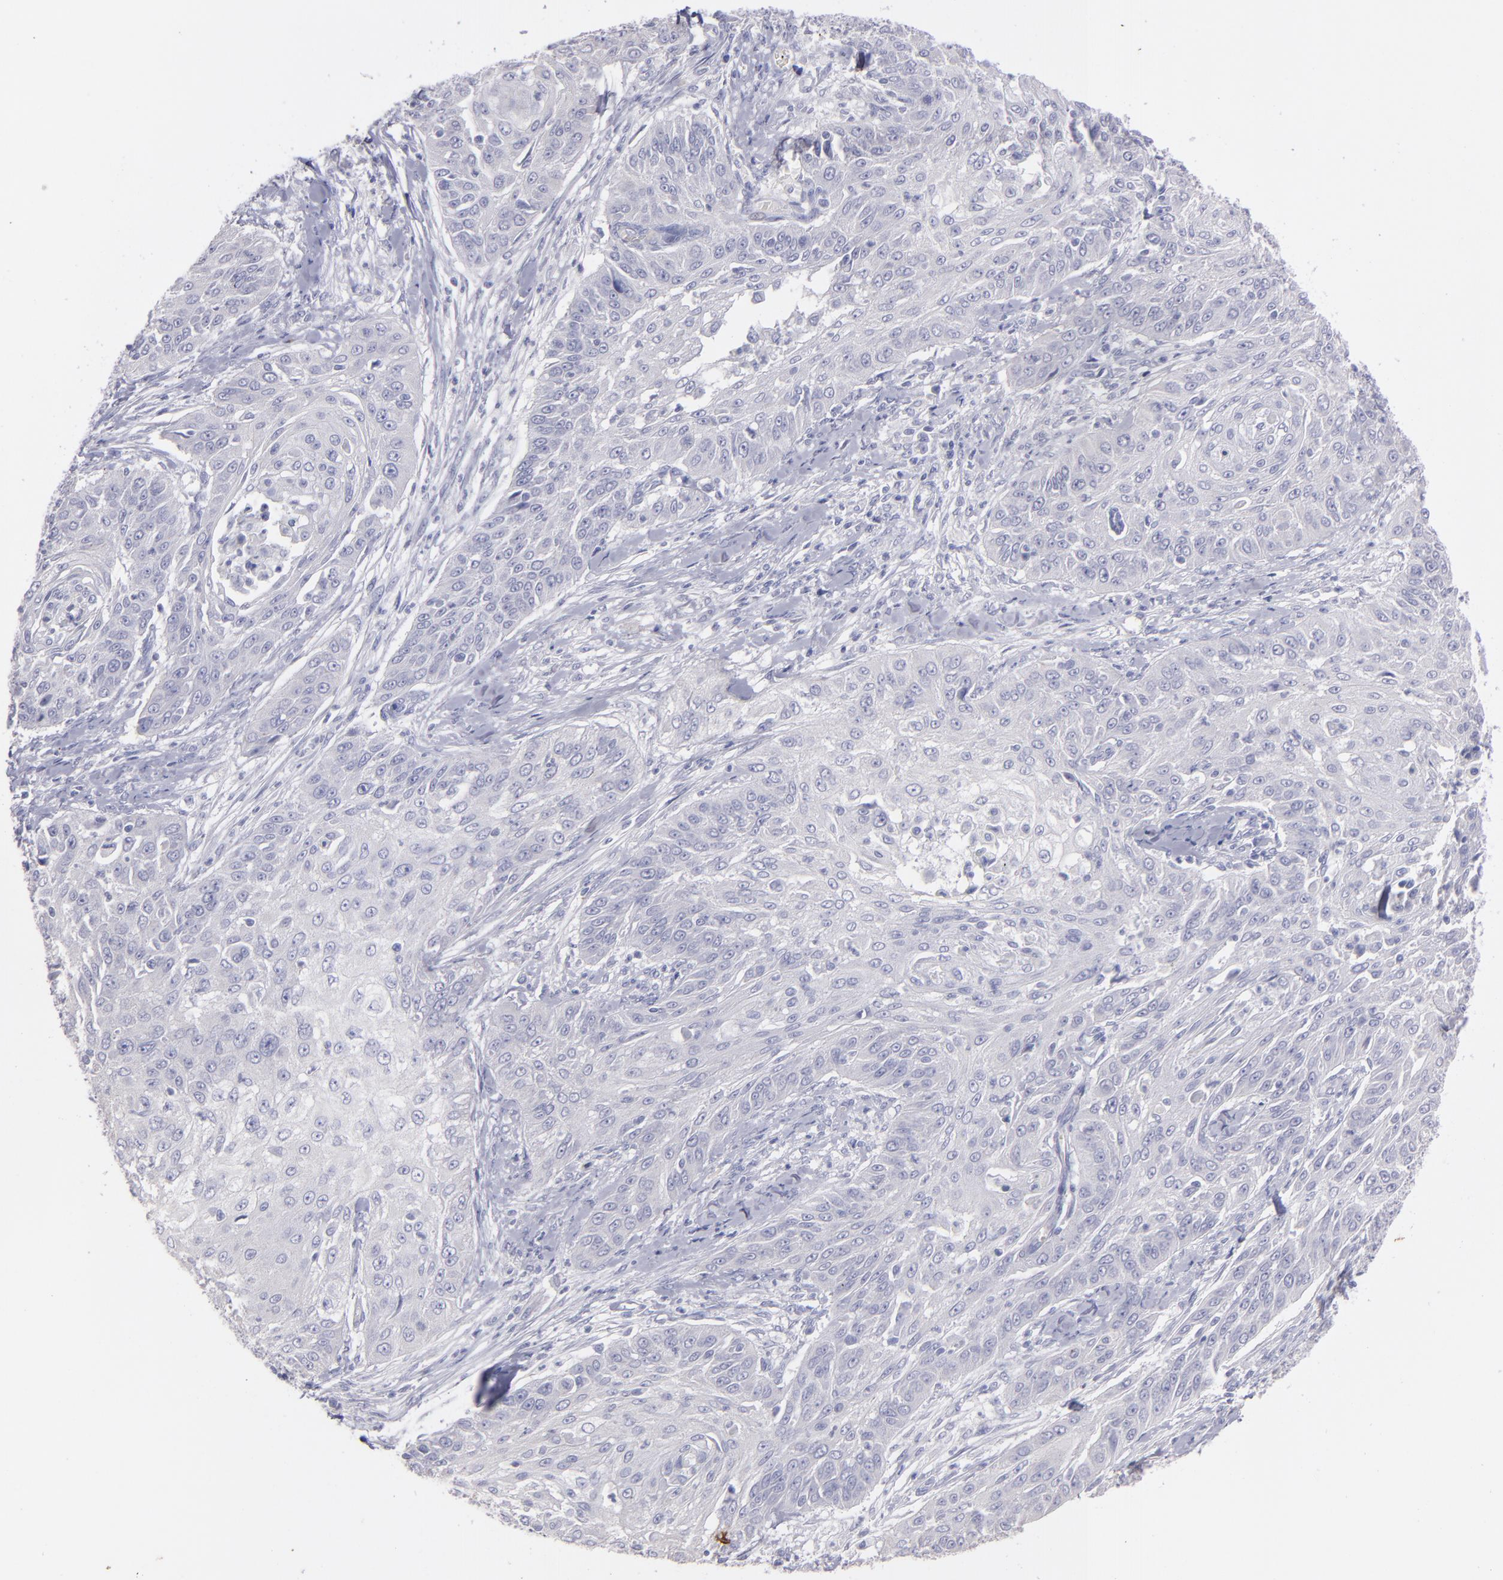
{"staining": {"intensity": "negative", "quantity": "none", "location": "none"}, "tissue": "cervical cancer", "cell_type": "Tumor cells", "image_type": "cancer", "snomed": [{"axis": "morphology", "description": "Squamous cell carcinoma, NOS"}, {"axis": "topography", "description": "Cervix"}], "caption": "Tumor cells show no significant protein positivity in cervical squamous cell carcinoma. Nuclei are stained in blue.", "gene": "SNAP25", "patient": {"sex": "female", "age": 64}}